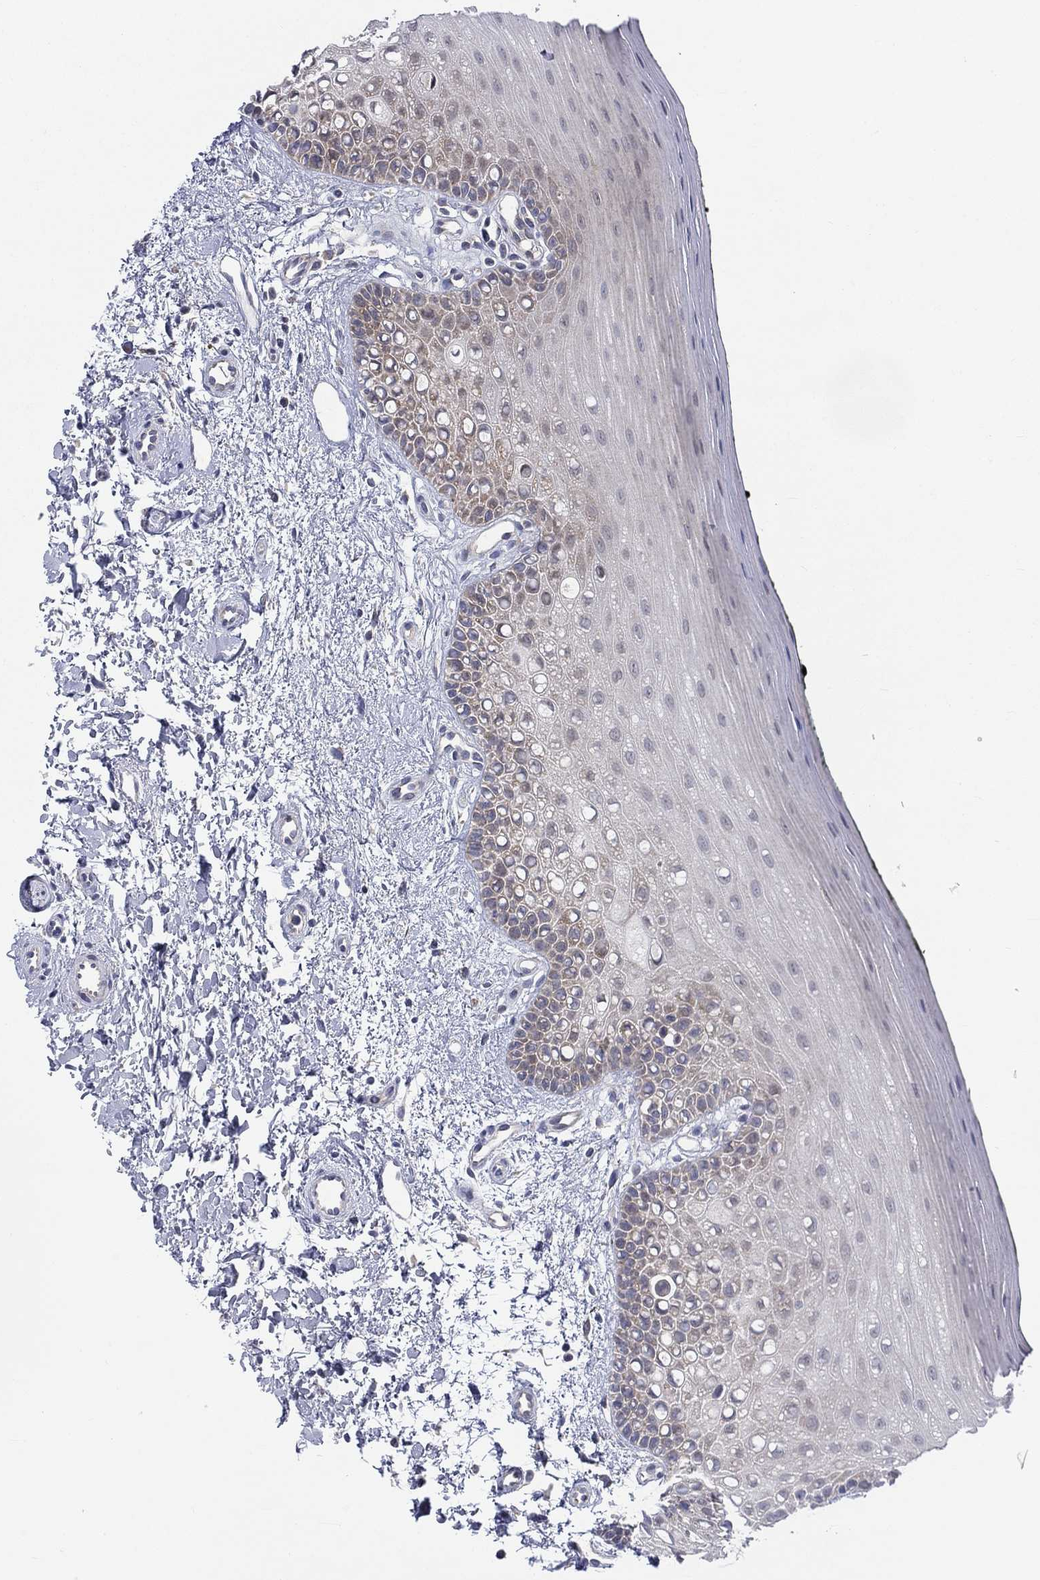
{"staining": {"intensity": "moderate", "quantity": "<25%", "location": "cytoplasmic/membranous"}, "tissue": "oral mucosa", "cell_type": "Squamous epithelial cells", "image_type": "normal", "snomed": [{"axis": "morphology", "description": "Normal tissue, NOS"}, {"axis": "topography", "description": "Oral tissue"}], "caption": "Oral mucosa stained with DAB (3,3'-diaminobenzidine) immunohistochemistry displays low levels of moderate cytoplasmic/membranous positivity in about <25% of squamous epithelial cells. The protein is shown in brown color, while the nuclei are stained blue.", "gene": "SLC35F2", "patient": {"sex": "female", "age": 78}}